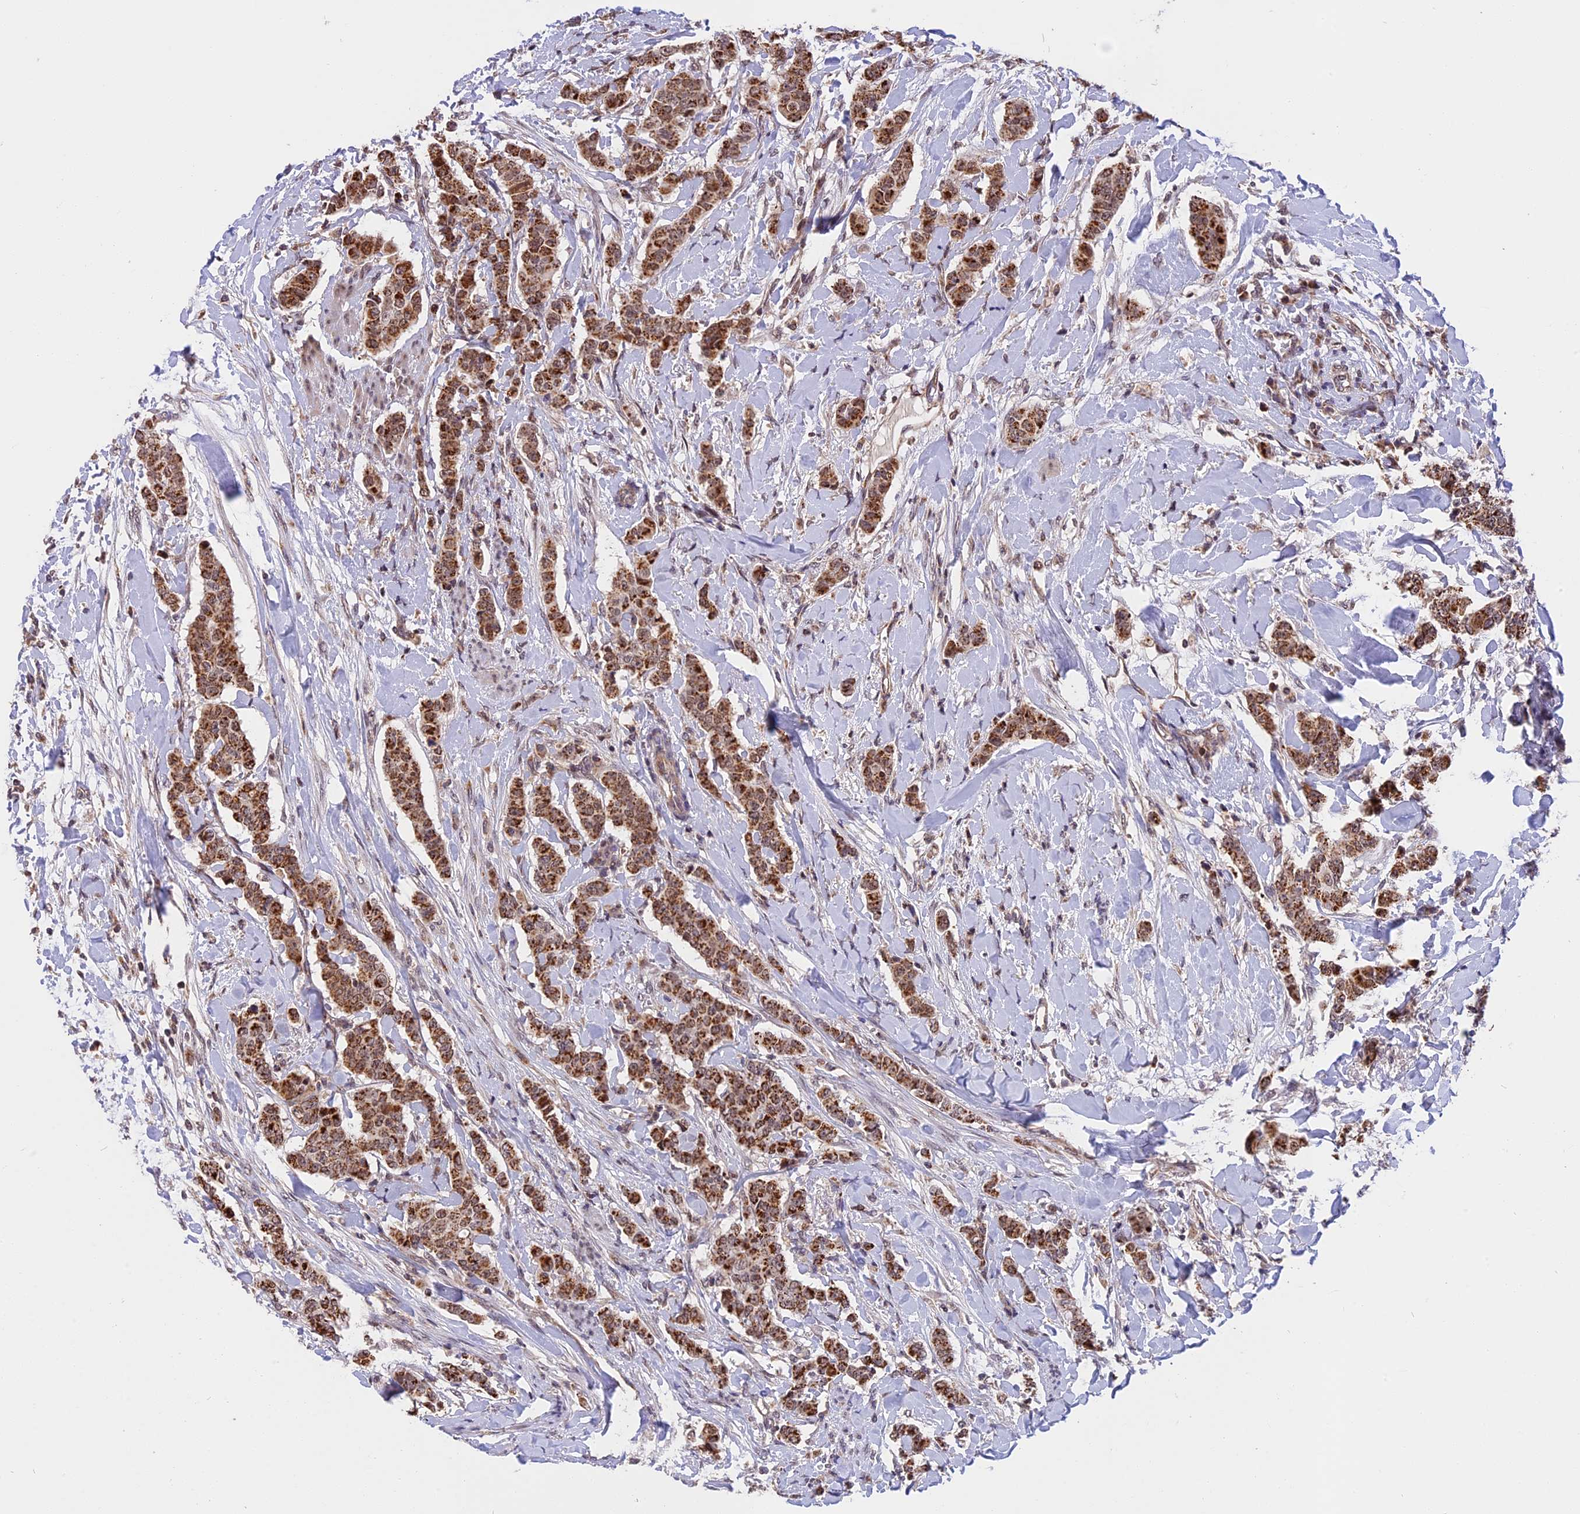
{"staining": {"intensity": "strong", "quantity": ">75%", "location": "cytoplasmic/membranous"}, "tissue": "breast cancer", "cell_type": "Tumor cells", "image_type": "cancer", "snomed": [{"axis": "morphology", "description": "Duct carcinoma"}, {"axis": "topography", "description": "Breast"}], "caption": "Immunohistochemistry image of human breast cancer stained for a protein (brown), which displays high levels of strong cytoplasmic/membranous expression in approximately >75% of tumor cells.", "gene": "RERGL", "patient": {"sex": "female", "age": 40}}